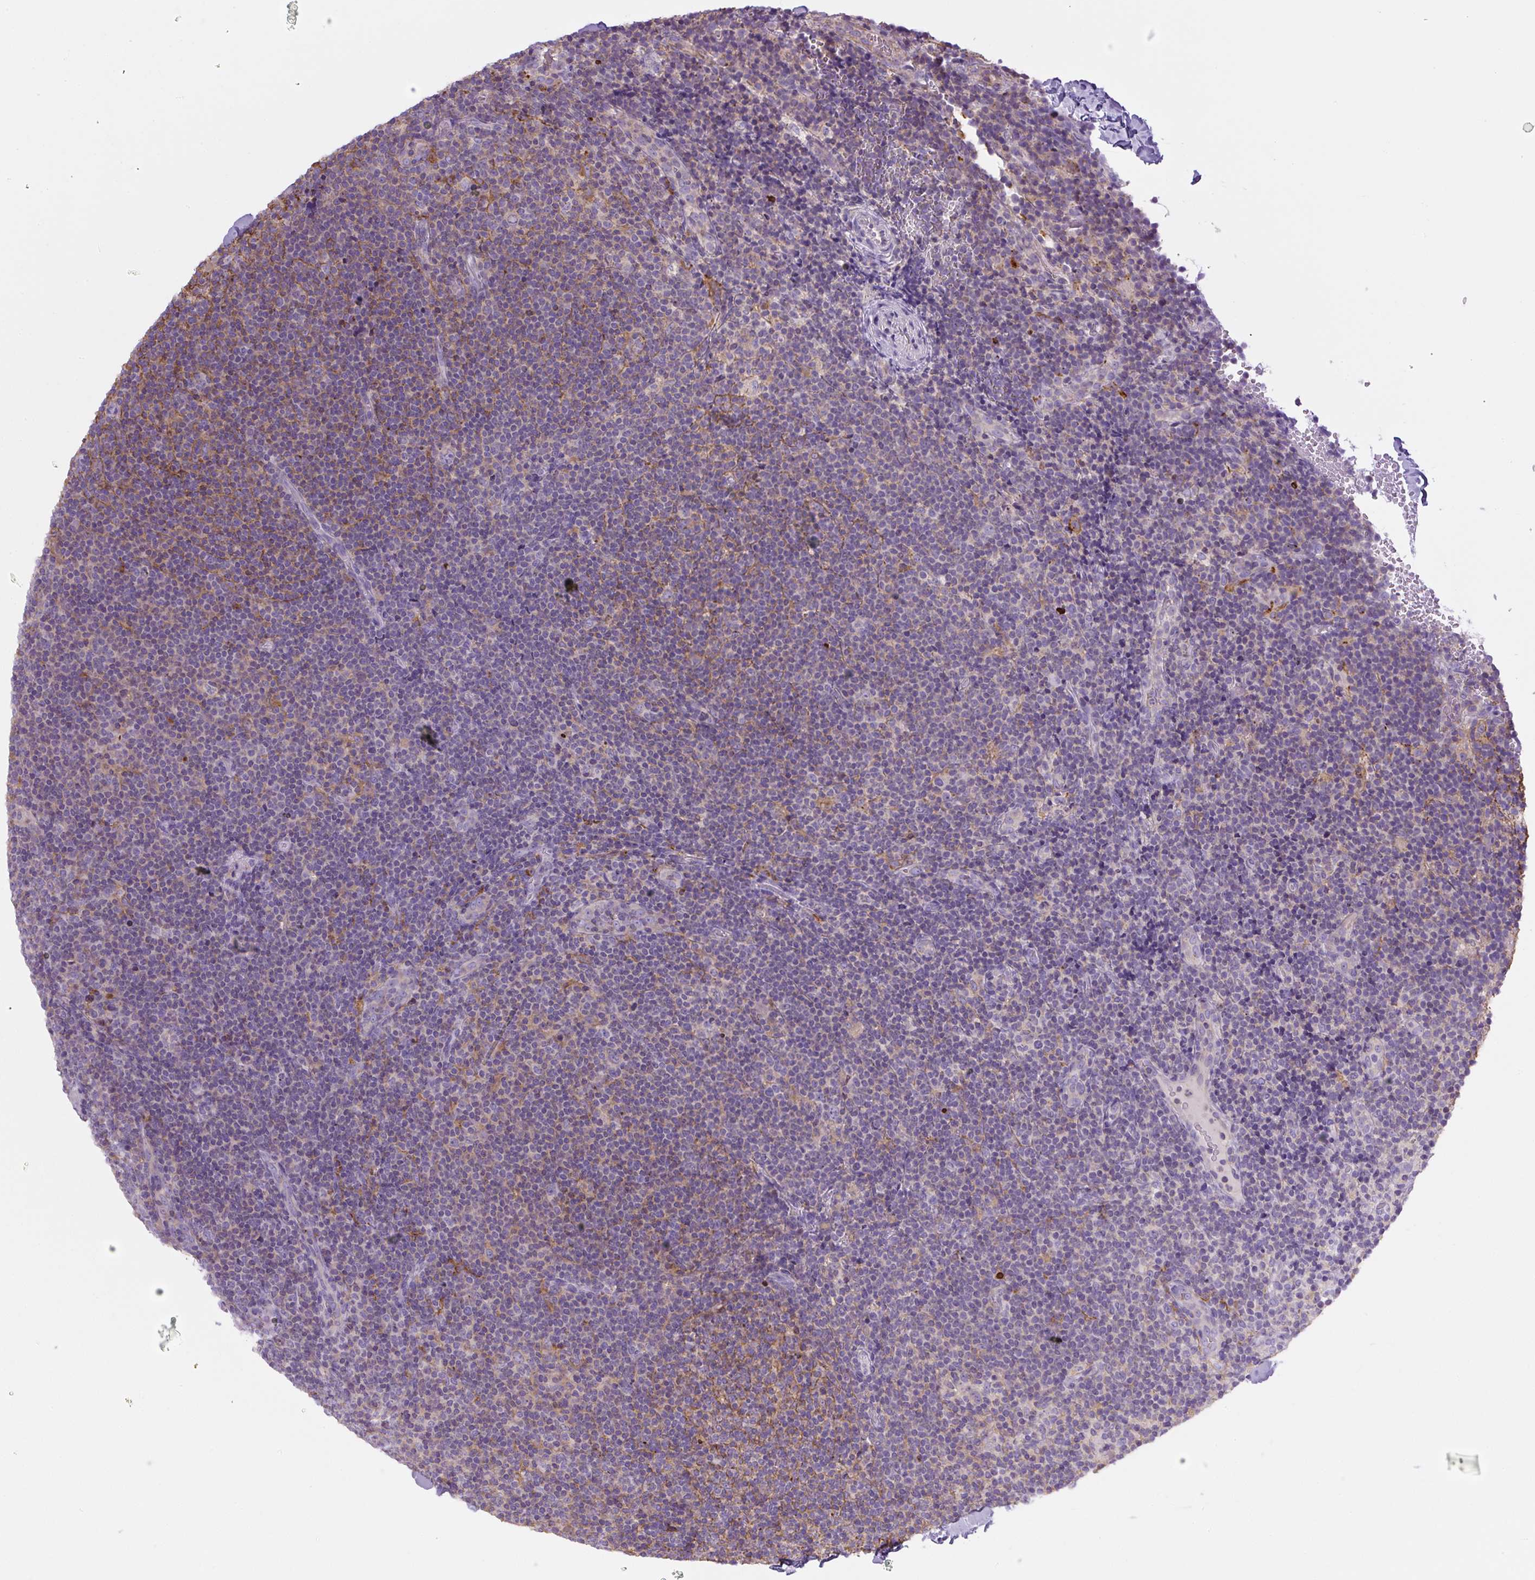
{"staining": {"intensity": "moderate", "quantity": "<25%", "location": "cytoplasmic/membranous"}, "tissue": "lymphoma", "cell_type": "Tumor cells", "image_type": "cancer", "snomed": [{"axis": "morphology", "description": "Hodgkin's disease, NOS"}, {"axis": "topography", "description": "Lymph node"}], "caption": "This histopathology image shows immunohistochemistry staining of human Hodgkin's disease, with low moderate cytoplasmic/membranous positivity in about <25% of tumor cells.", "gene": "PIP5KL1", "patient": {"sex": "female", "age": 57}}